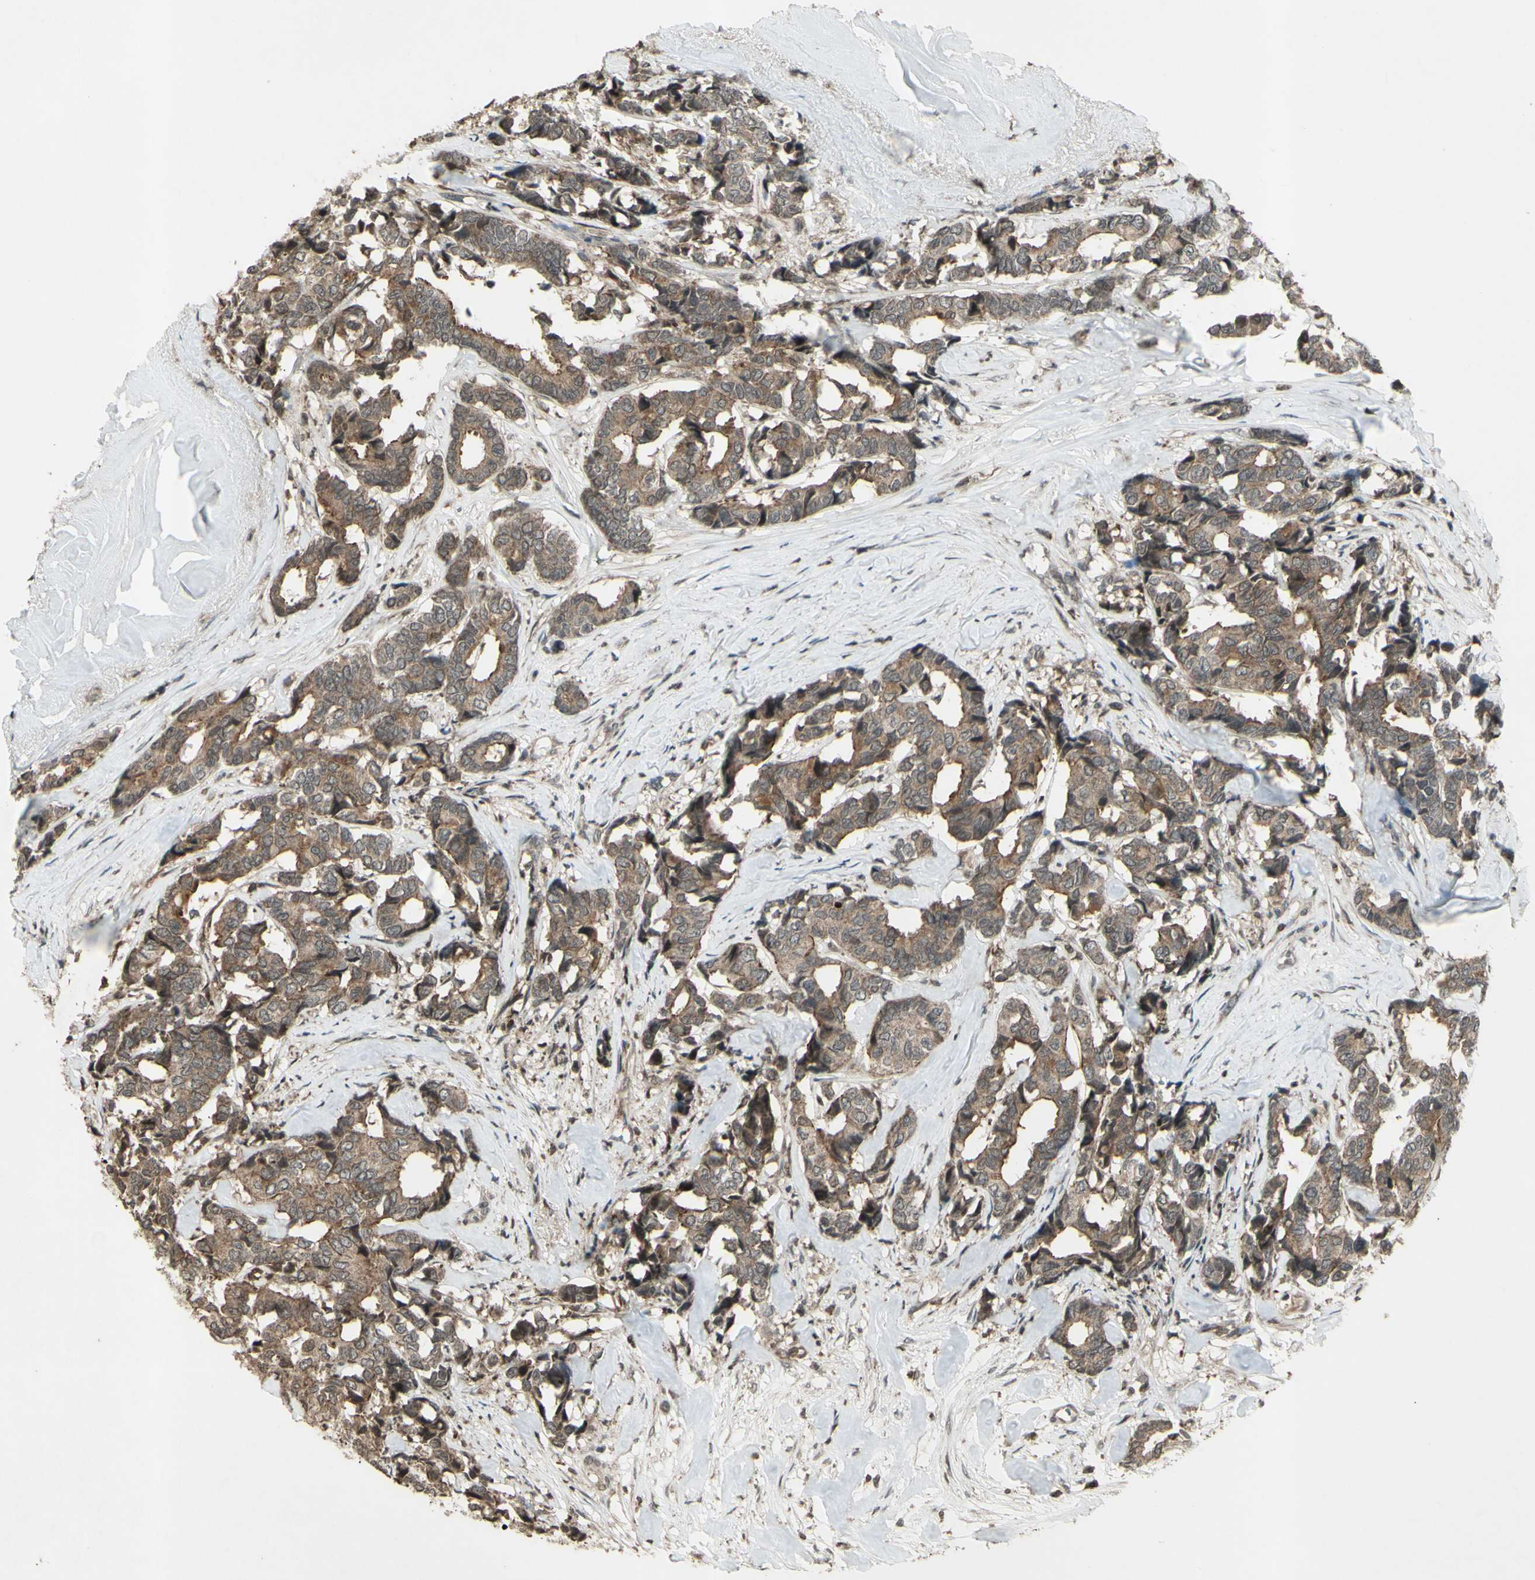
{"staining": {"intensity": "moderate", "quantity": ">75%", "location": "cytoplasmic/membranous"}, "tissue": "breast cancer", "cell_type": "Tumor cells", "image_type": "cancer", "snomed": [{"axis": "morphology", "description": "Duct carcinoma"}, {"axis": "topography", "description": "Breast"}], "caption": "Brown immunohistochemical staining in intraductal carcinoma (breast) reveals moderate cytoplasmic/membranous staining in about >75% of tumor cells.", "gene": "BLNK", "patient": {"sex": "female", "age": 87}}